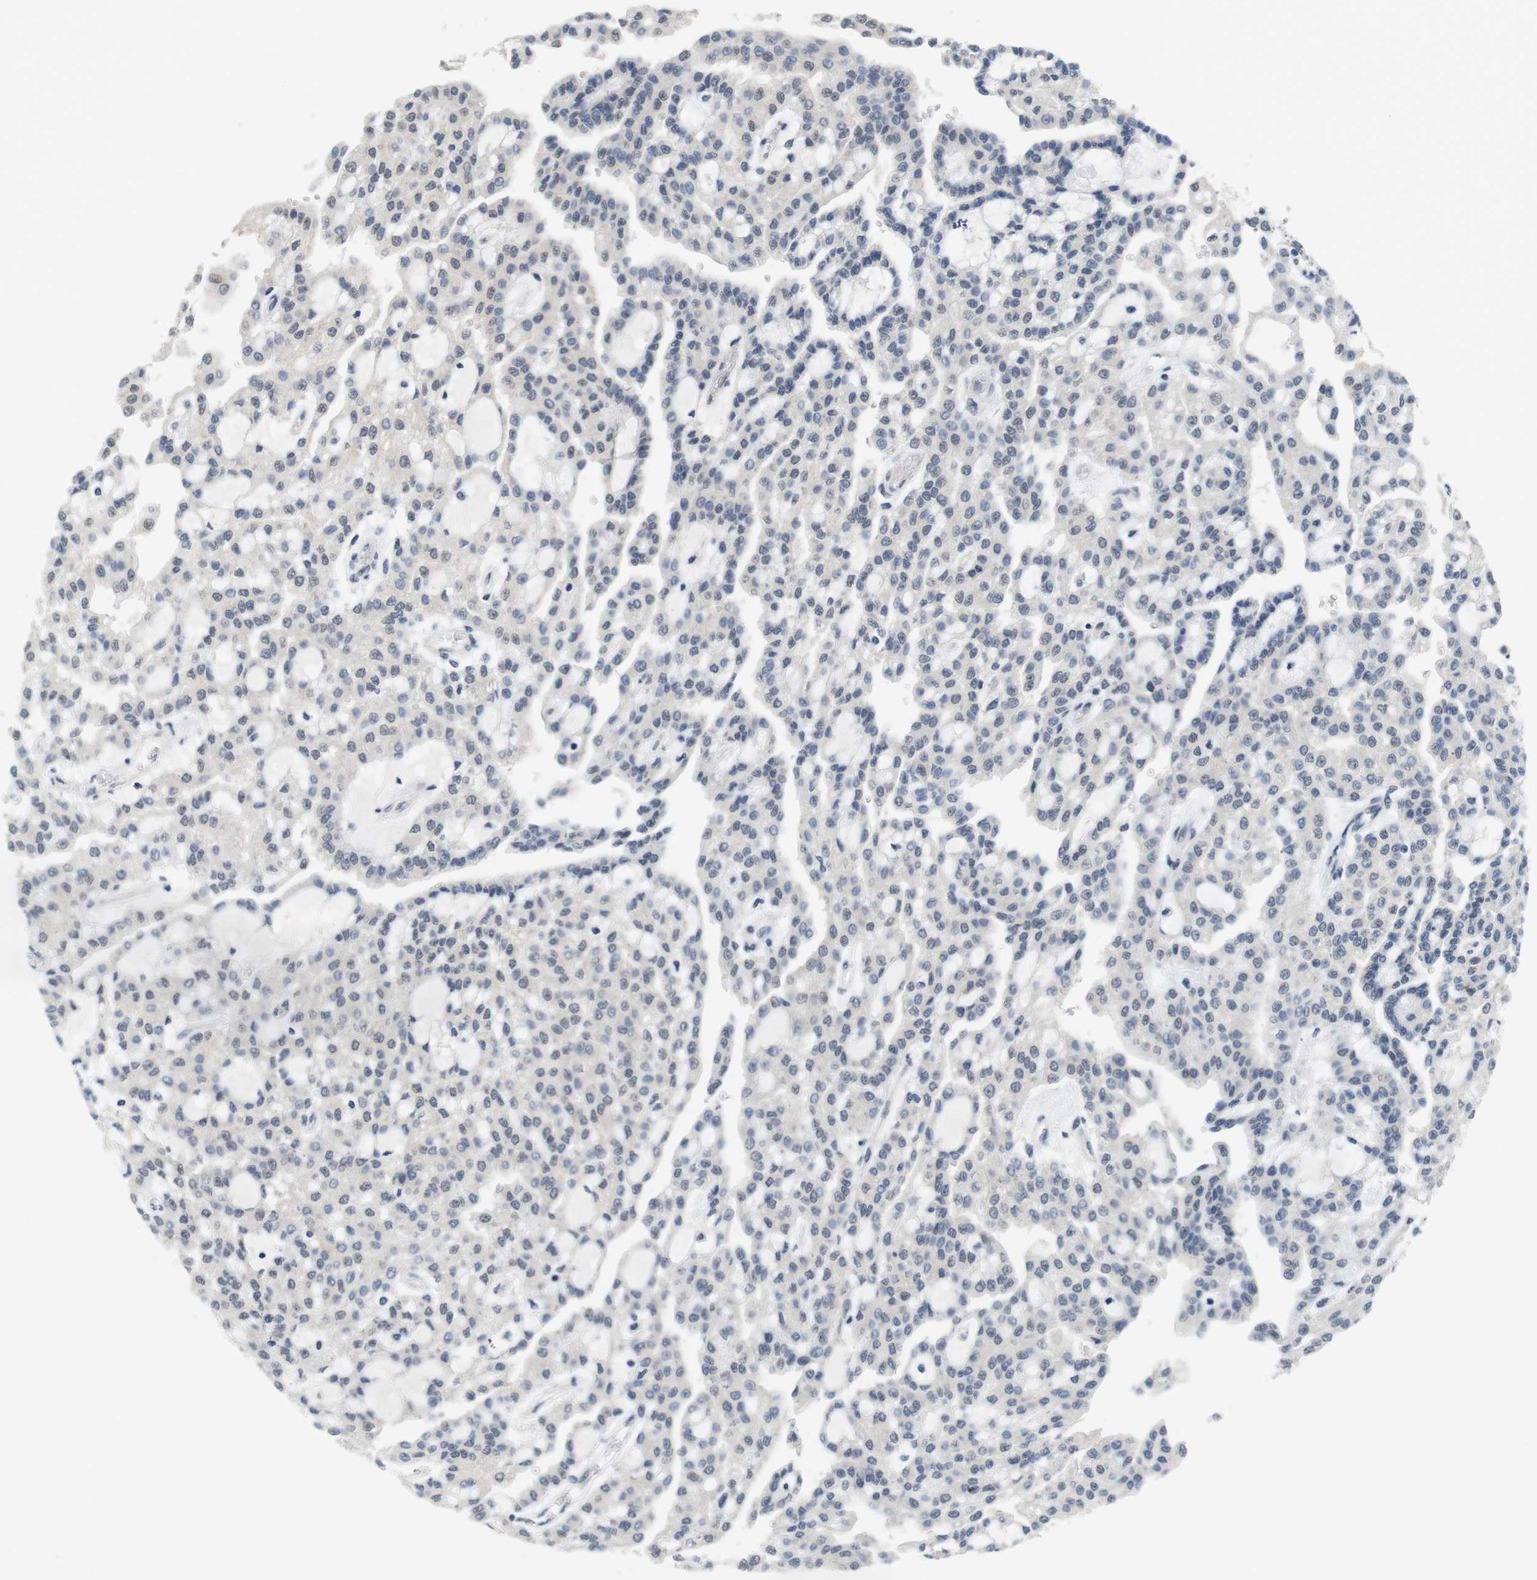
{"staining": {"intensity": "negative", "quantity": "none", "location": "none"}, "tissue": "renal cancer", "cell_type": "Tumor cells", "image_type": "cancer", "snomed": [{"axis": "morphology", "description": "Adenocarcinoma, NOS"}, {"axis": "topography", "description": "Kidney"}], "caption": "DAB (3,3'-diaminobenzidine) immunohistochemical staining of renal cancer shows no significant staining in tumor cells.", "gene": "SKP2", "patient": {"sex": "male", "age": 63}}